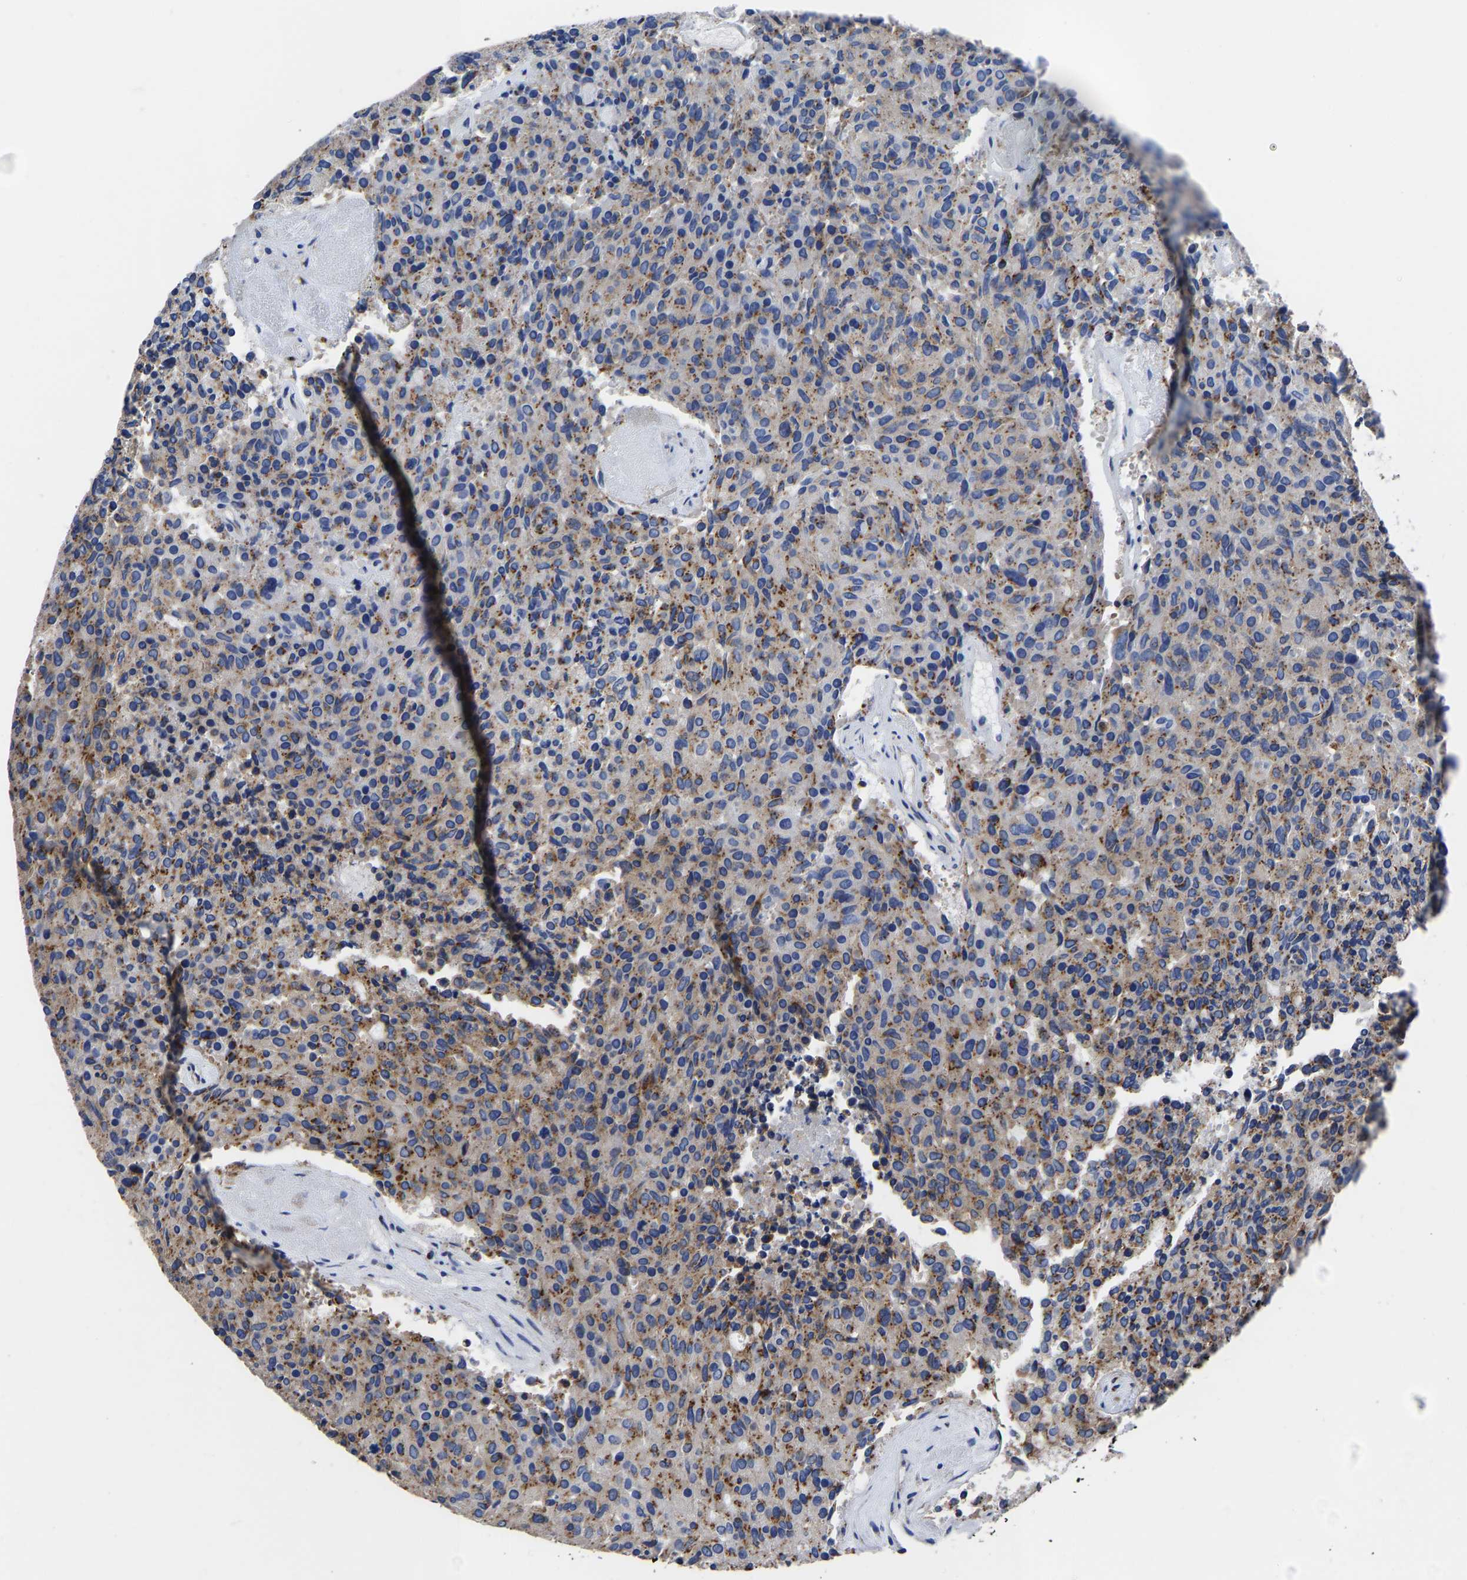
{"staining": {"intensity": "strong", "quantity": ">75%", "location": "cytoplasmic/membranous"}, "tissue": "carcinoid", "cell_type": "Tumor cells", "image_type": "cancer", "snomed": [{"axis": "morphology", "description": "Carcinoid, malignant, NOS"}, {"axis": "topography", "description": "Pancreas"}], "caption": "Strong cytoplasmic/membranous positivity is present in about >75% of tumor cells in carcinoid.", "gene": "TMEM87A", "patient": {"sex": "female", "age": 54}}